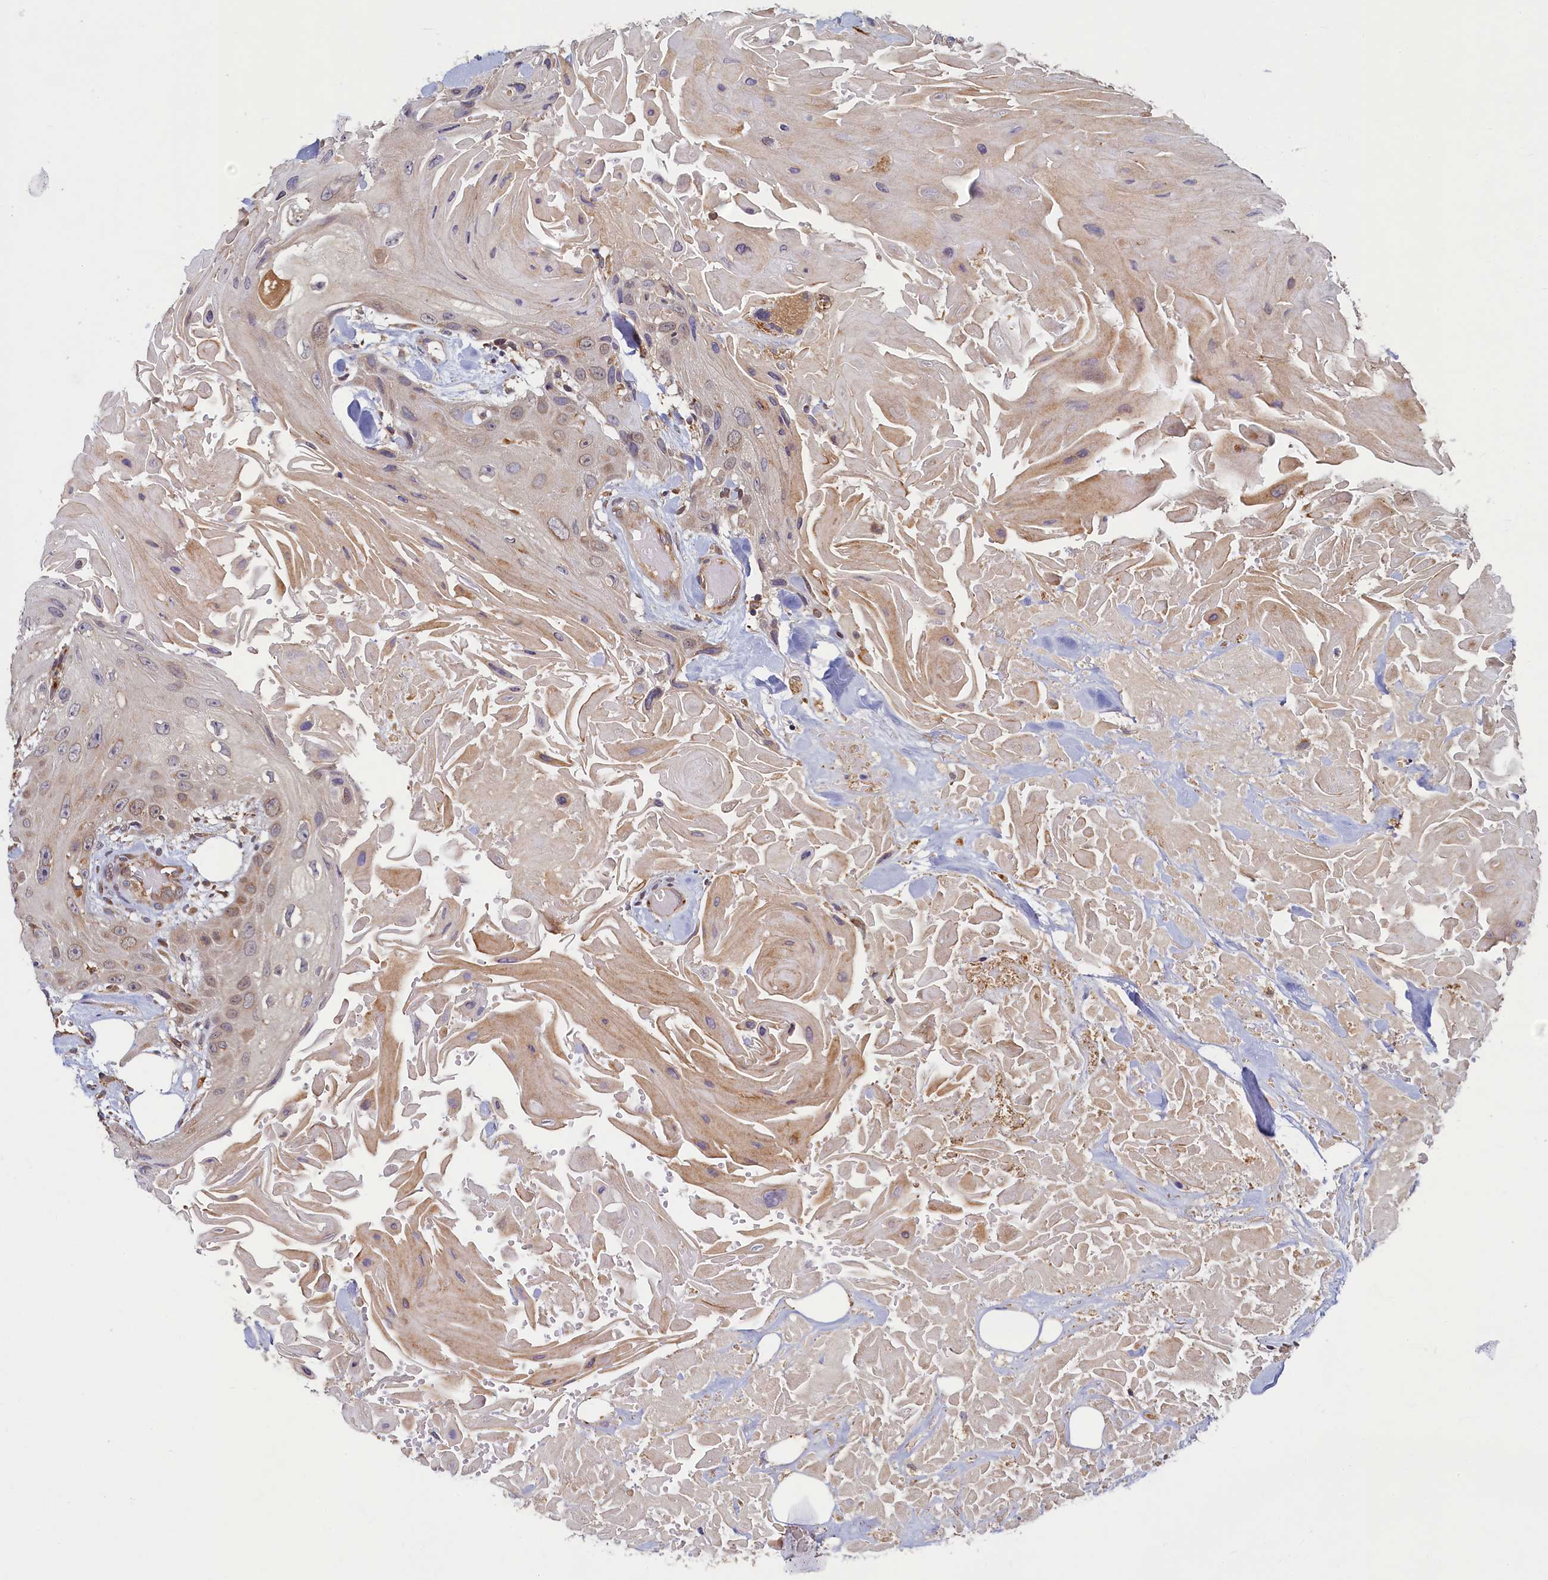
{"staining": {"intensity": "weak", "quantity": "25%-75%", "location": "cytoplasmic/membranous,nuclear"}, "tissue": "head and neck cancer", "cell_type": "Tumor cells", "image_type": "cancer", "snomed": [{"axis": "morphology", "description": "Squamous cell carcinoma, NOS"}, {"axis": "topography", "description": "Head-Neck"}], "caption": "Head and neck cancer stained for a protein displays weak cytoplasmic/membranous and nuclear positivity in tumor cells. (DAB (3,3'-diaminobenzidine) = brown stain, brightfield microscopy at high magnification).", "gene": "STX12", "patient": {"sex": "male", "age": 81}}